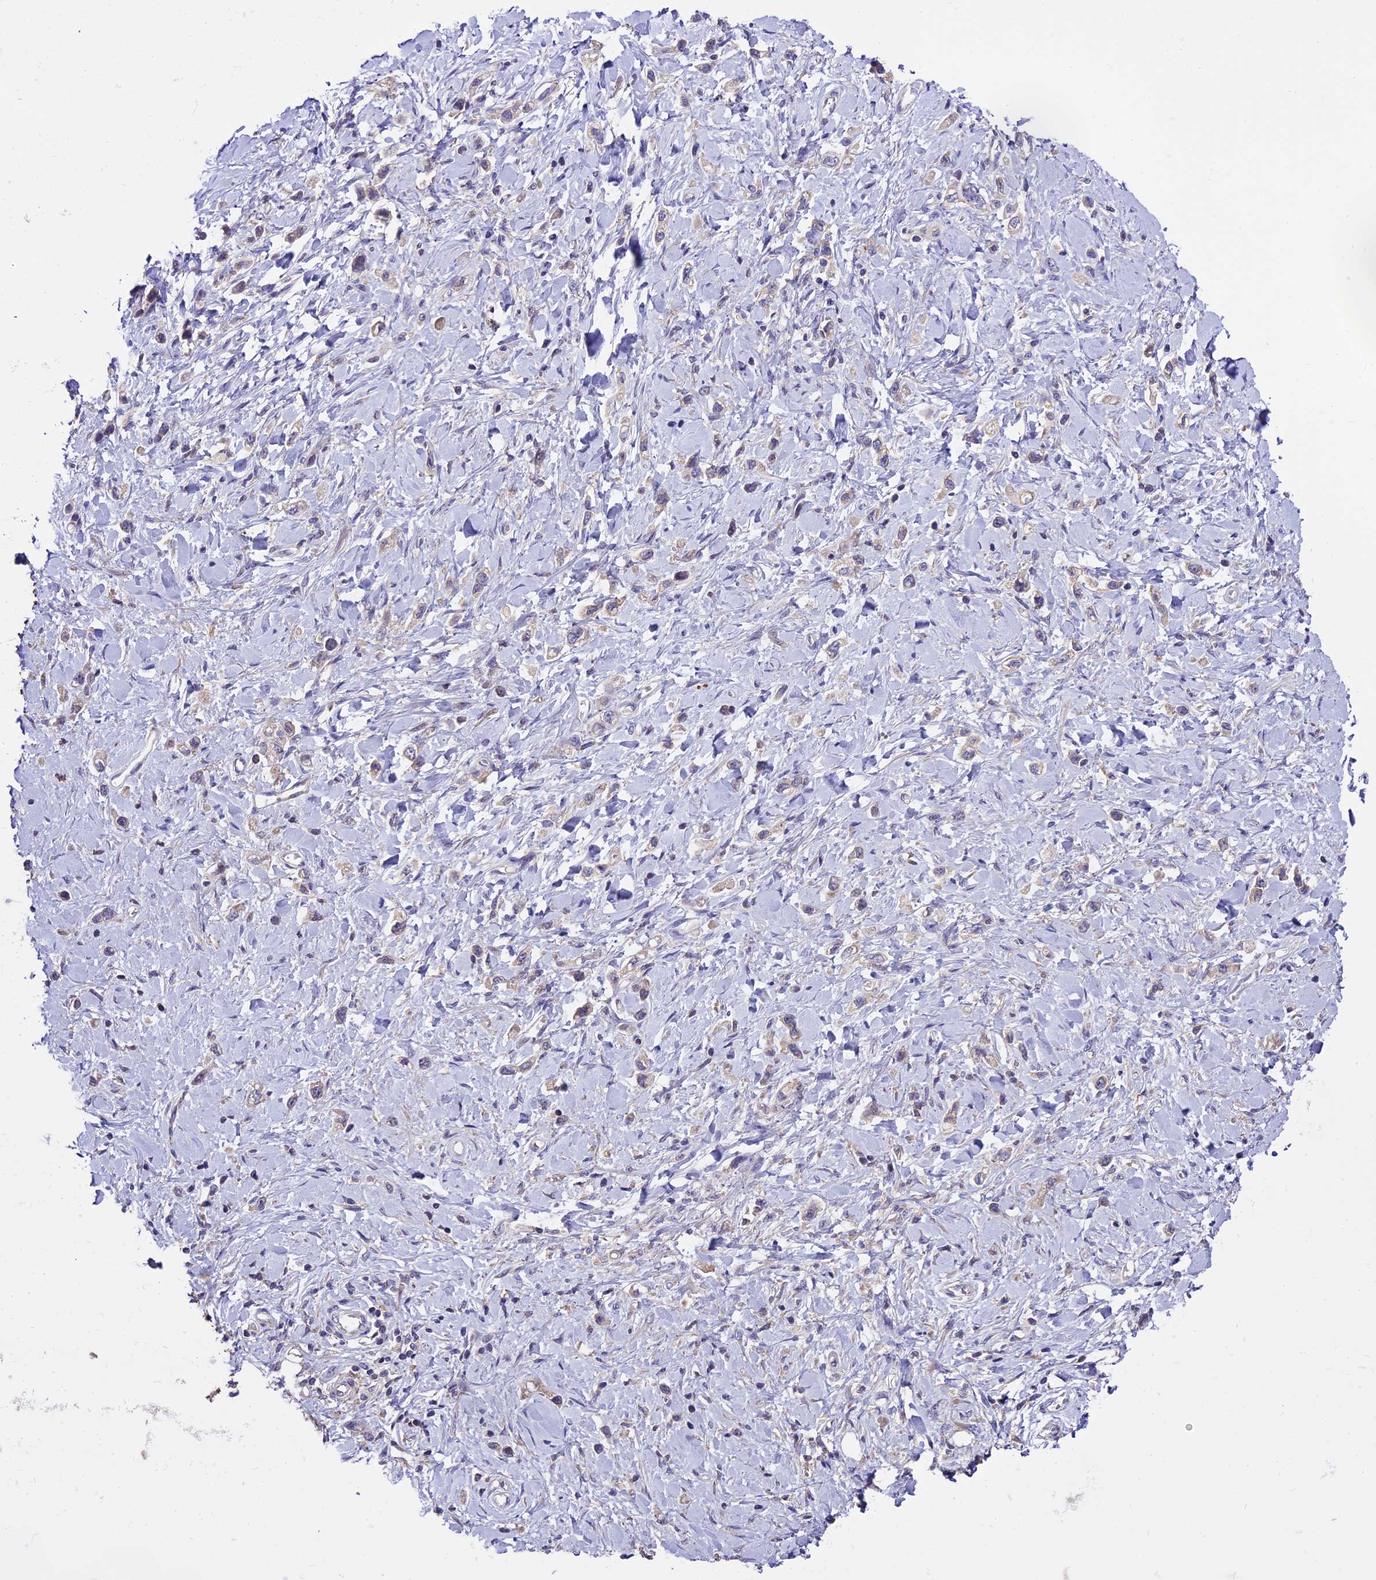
{"staining": {"intensity": "weak", "quantity": "<25%", "location": "cytoplasmic/membranous"}, "tissue": "stomach cancer", "cell_type": "Tumor cells", "image_type": "cancer", "snomed": [{"axis": "morphology", "description": "Adenocarcinoma, NOS"}, {"axis": "topography", "description": "Stomach"}], "caption": "Immunohistochemistry photomicrograph of stomach cancer stained for a protein (brown), which exhibits no positivity in tumor cells.", "gene": "ABCC10", "patient": {"sex": "female", "age": 65}}